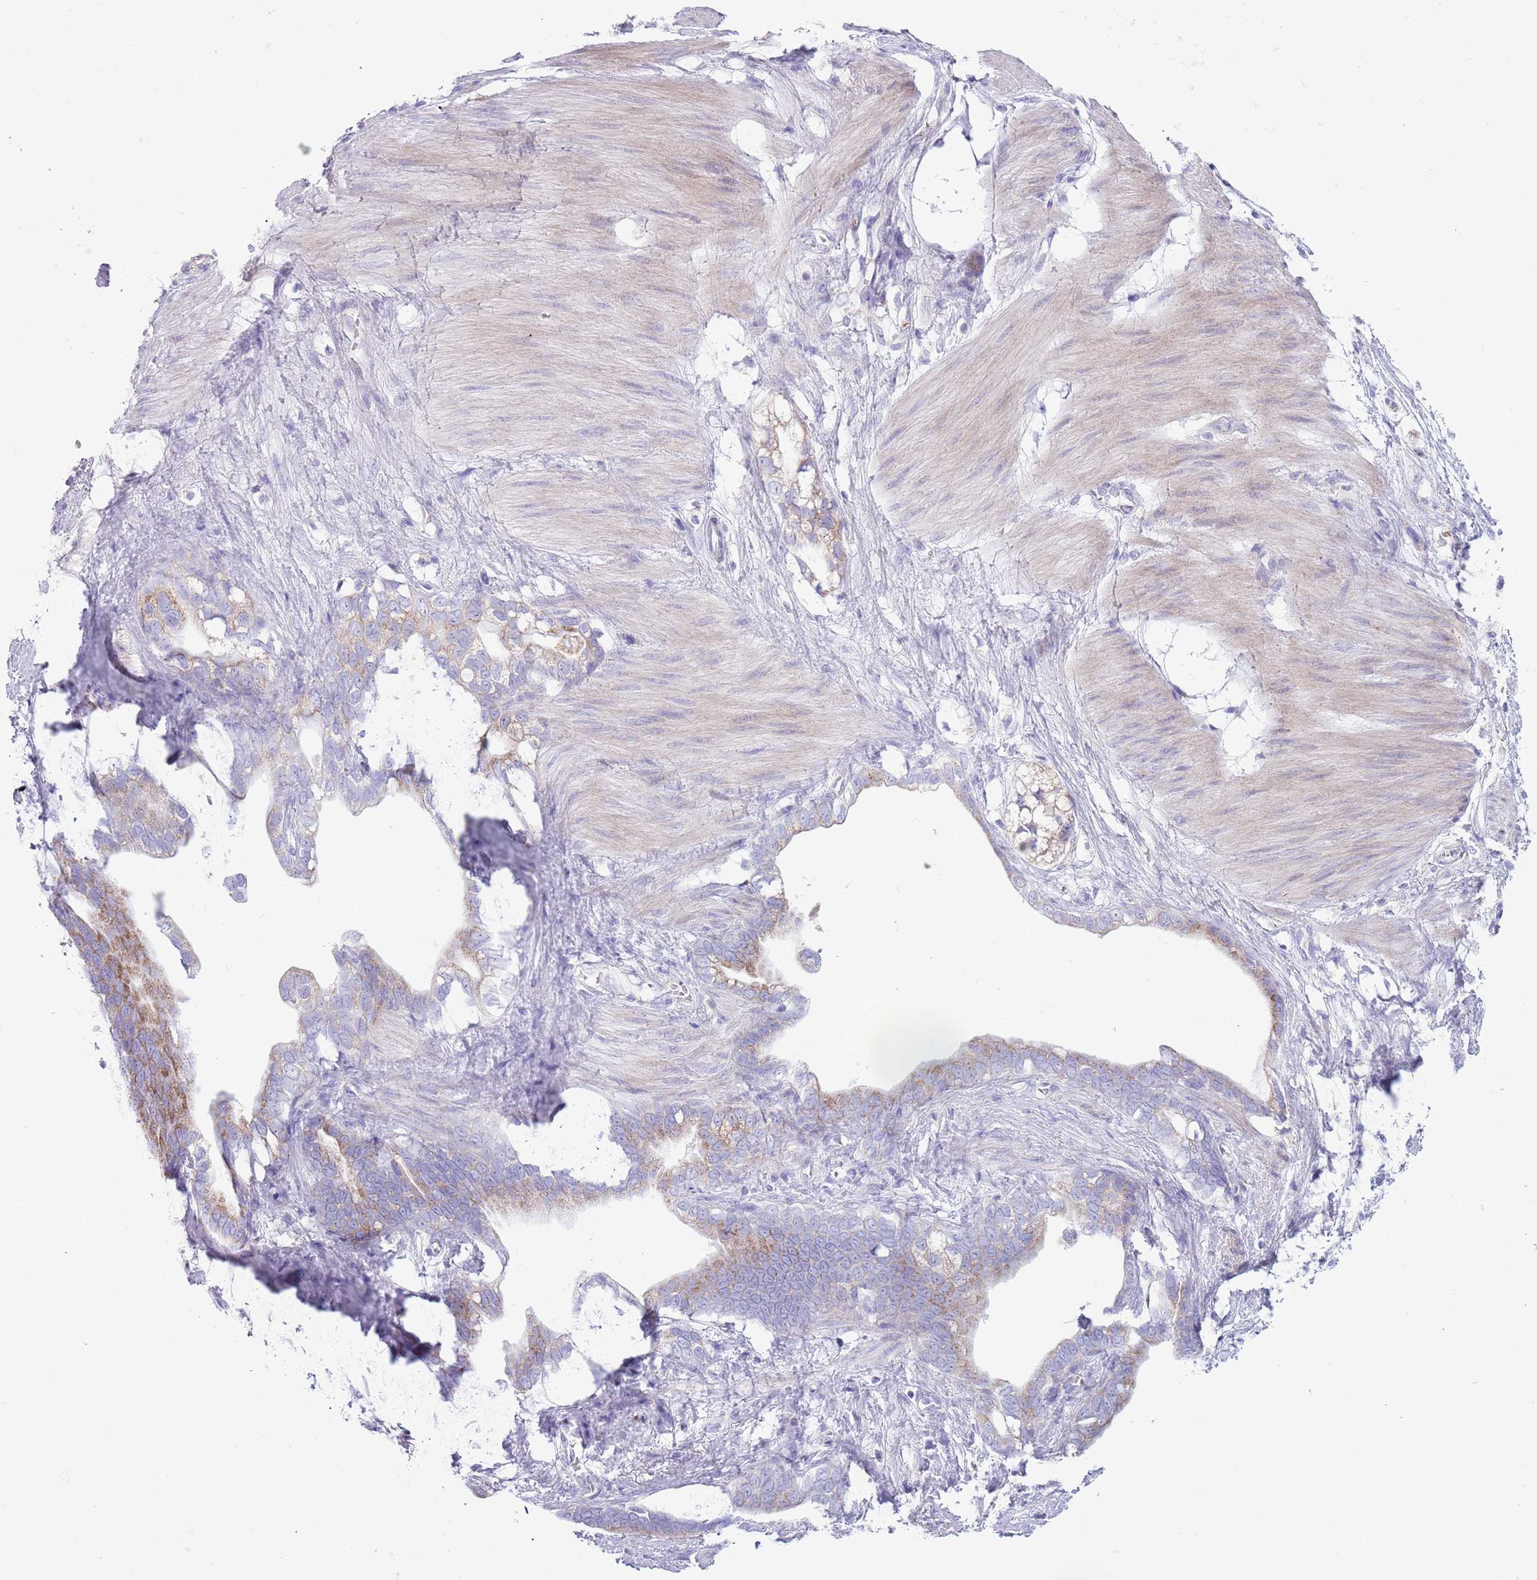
{"staining": {"intensity": "moderate", "quantity": "25%-75%", "location": "cytoplasmic/membranous"}, "tissue": "stomach cancer", "cell_type": "Tumor cells", "image_type": "cancer", "snomed": [{"axis": "morphology", "description": "Adenocarcinoma, NOS"}, {"axis": "topography", "description": "Stomach"}], "caption": "Brown immunohistochemical staining in human adenocarcinoma (stomach) displays moderate cytoplasmic/membranous expression in approximately 25%-75% of tumor cells.", "gene": "MOCOS", "patient": {"sex": "male", "age": 55}}